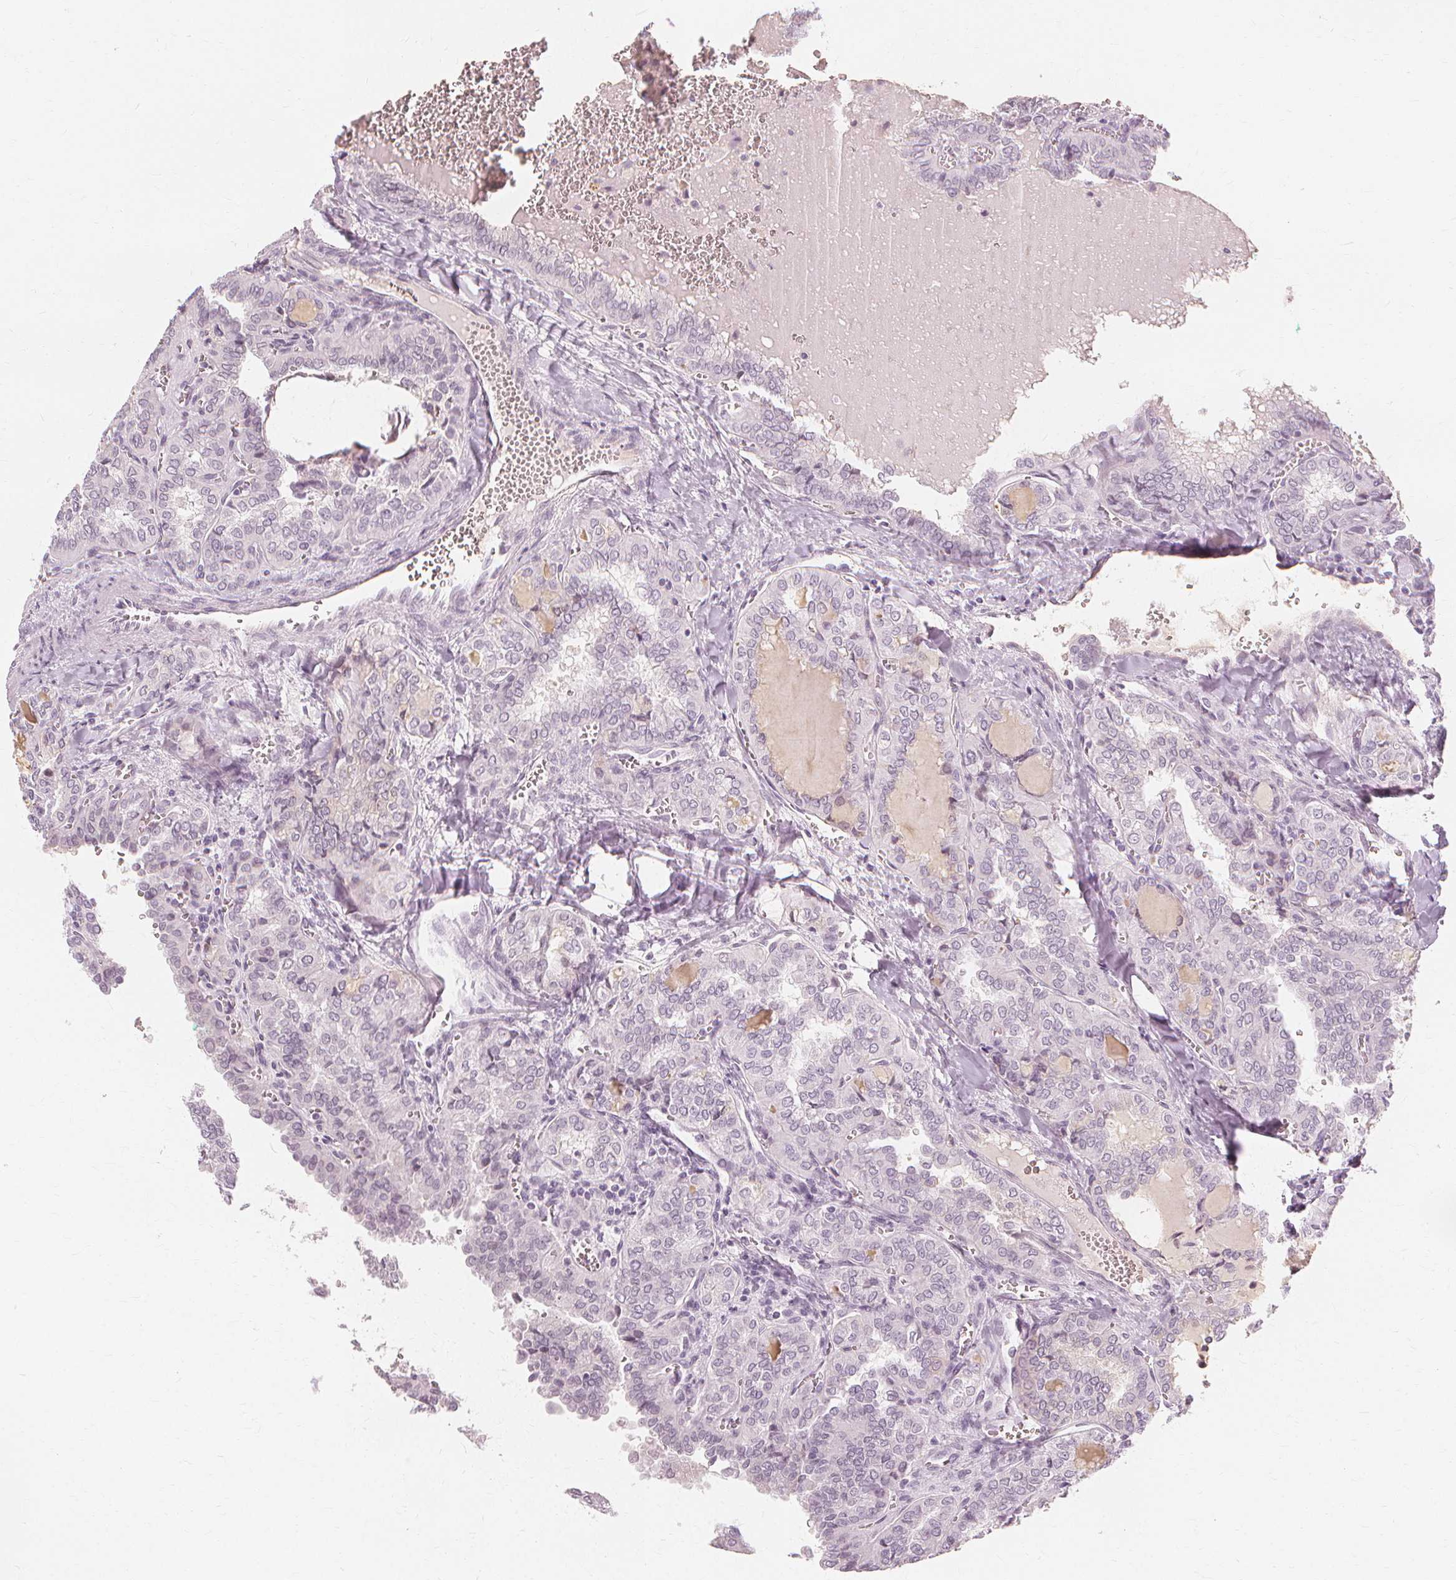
{"staining": {"intensity": "negative", "quantity": "none", "location": "none"}, "tissue": "thyroid cancer", "cell_type": "Tumor cells", "image_type": "cancer", "snomed": [{"axis": "morphology", "description": "Papillary adenocarcinoma, NOS"}, {"axis": "topography", "description": "Thyroid gland"}], "caption": "A photomicrograph of human thyroid papillary adenocarcinoma is negative for staining in tumor cells.", "gene": "NXPE1", "patient": {"sex": "female", "age": 41}}